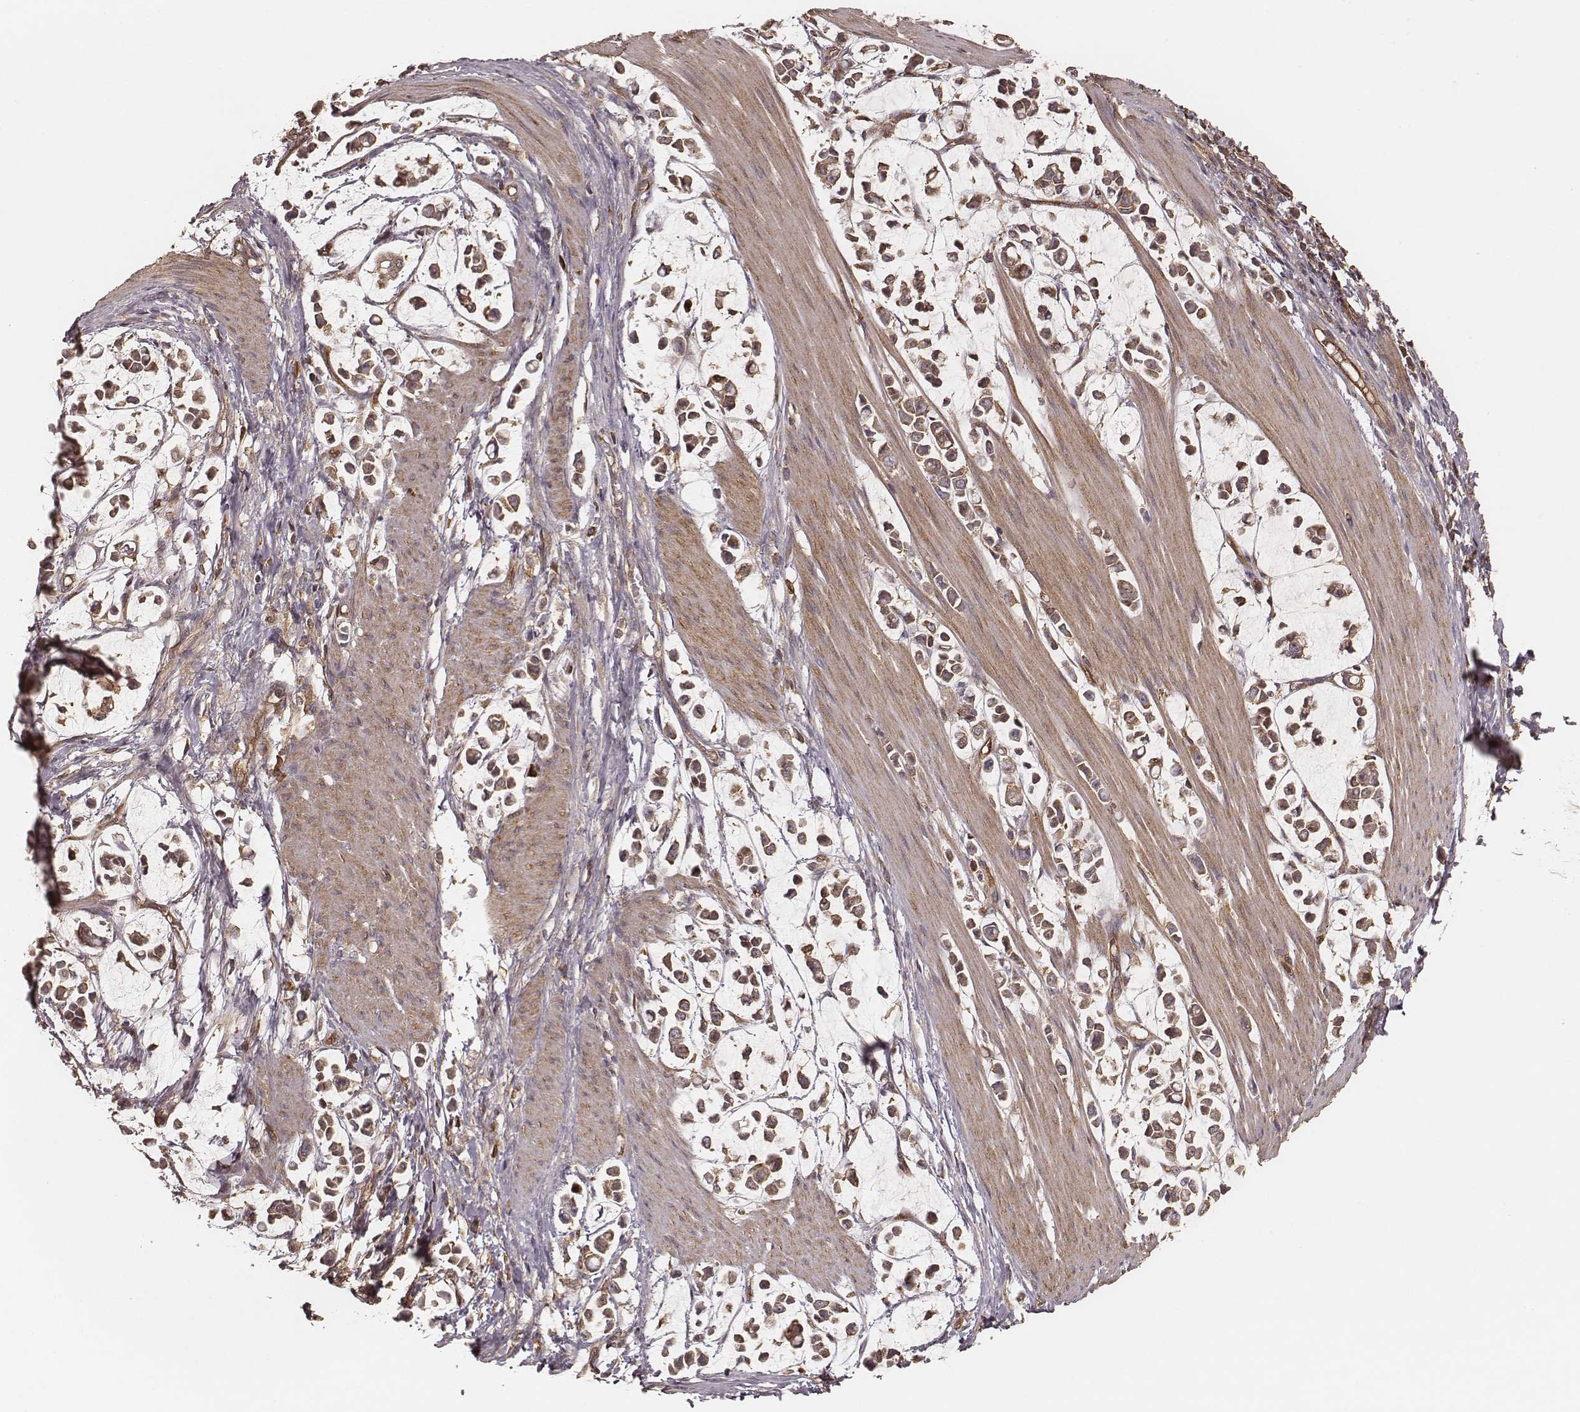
{"staining": {"intensity": "strong", "quantity": ">75%", "location": "cytoplasmic/membranous"}, "tissue": "stomach cancer", "cell_type": "Tumor cells", "image_type": "cancer", "snomed": [{"axis": "morphology", "description": "Adenocarcinoma, NOS"}, {"axis": "topography", "description": "Stomach"}], "caption": "Tumor cells display high levels of strong cytoplasmic/membranous staining in about >75% of cells in stomach adenocarcinoma. (DAB IHC, brown staining for protein, blue staining for nuclei).", "gene": "CARS1", "patient": {"sex": "male", "age": 82}}